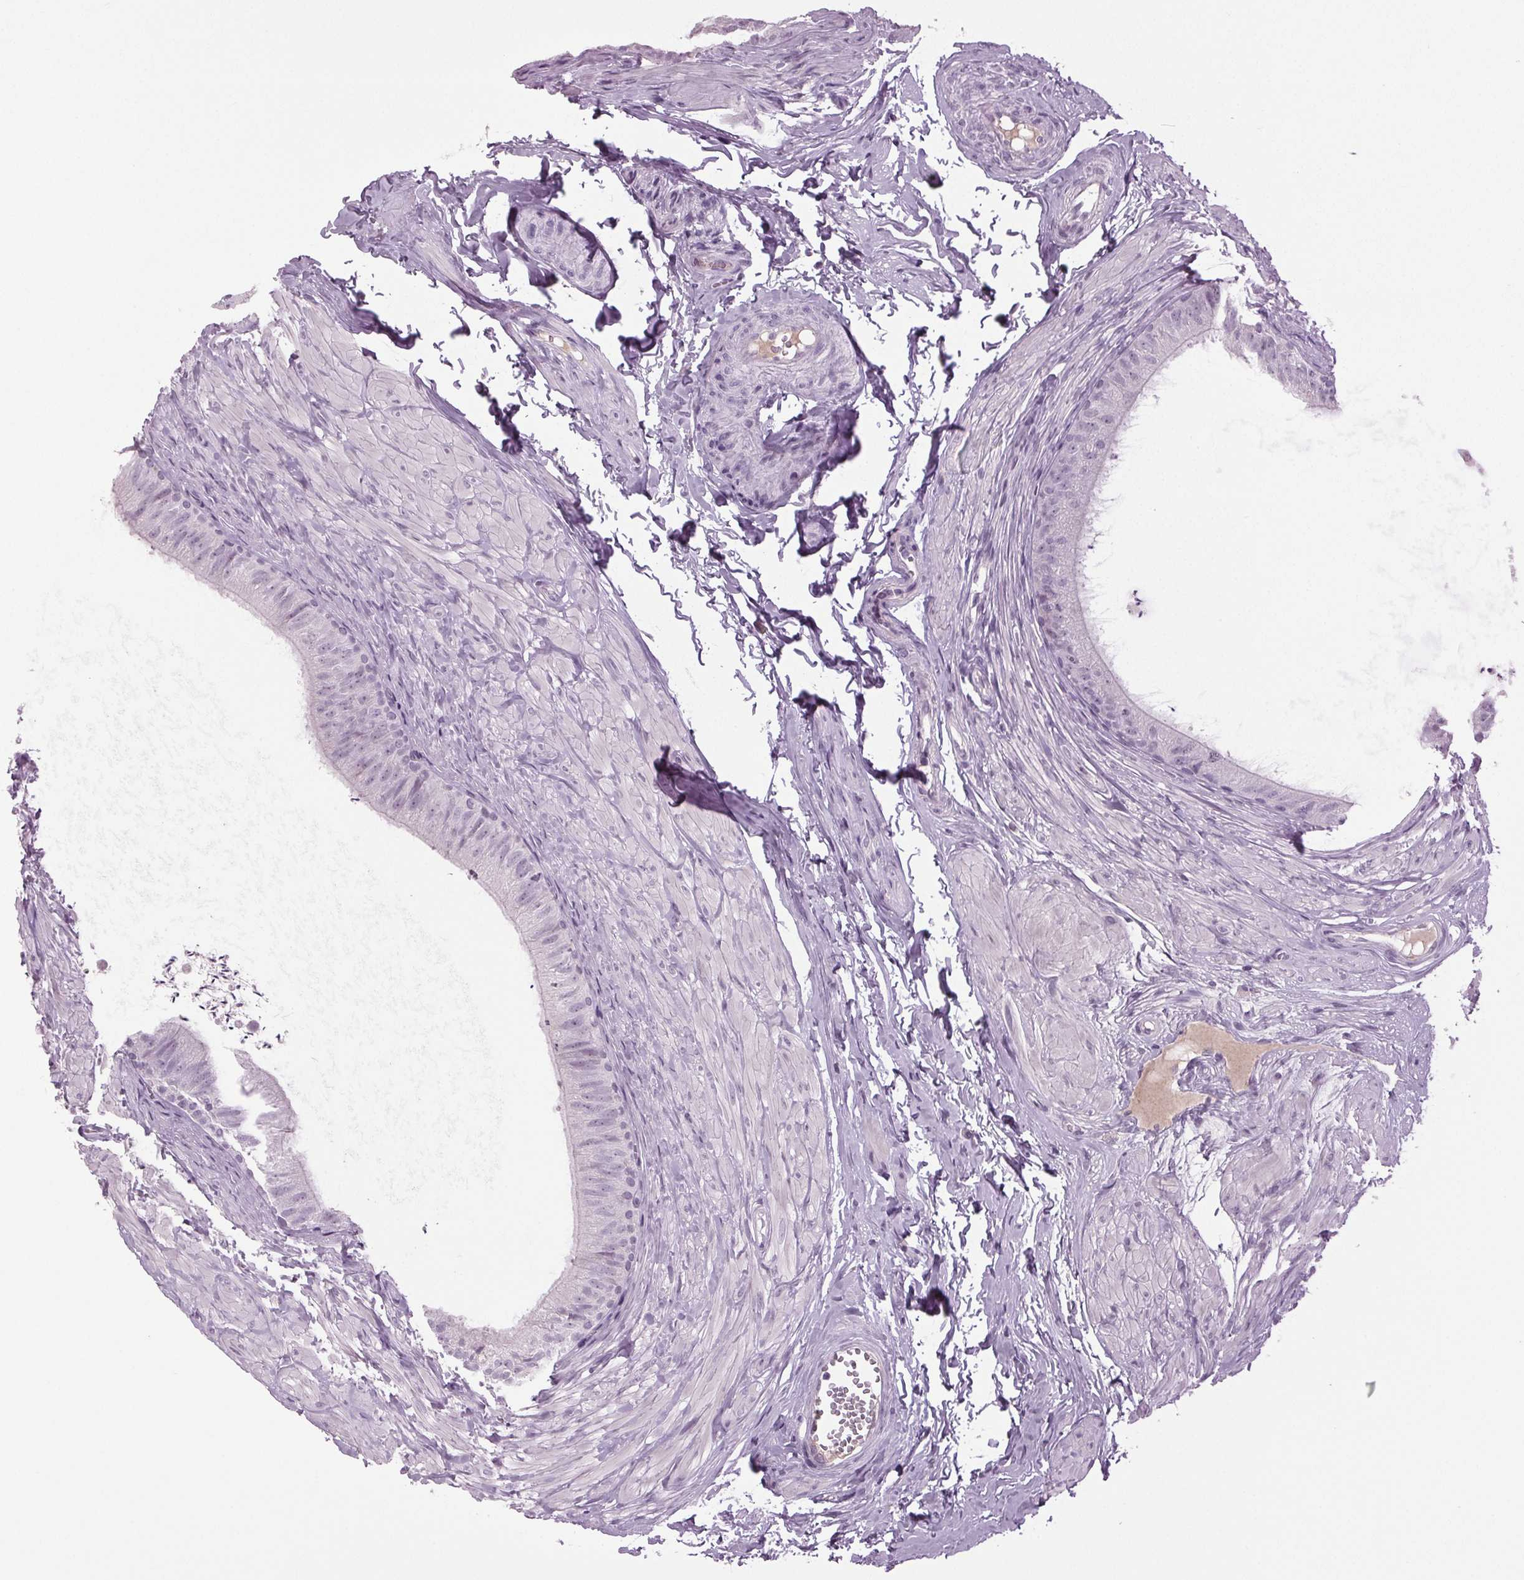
{"staining": {"intensity": "negative", "quantity": "none", "location": "none"}, "tissue": "epididymis", "cell_type": "Glandular cells", "image_type": "normal", "snomed": [{"axis": "morphology", "description": "Normal tissue, NOS"}, {"axis": "topography", "description": "Epididymis, spermatic cord, NOS"}, {"axis": "topography", "description": "Epididymis"}, {"axis": "topography", "description": "Peripheral nerve tissue"}], "caption": "A micrograph of epididymis stained for a protein shows no brown staining in glandular cells.", "gene": "DNAH12", "patient": {"sex": "male", "age": 29}}